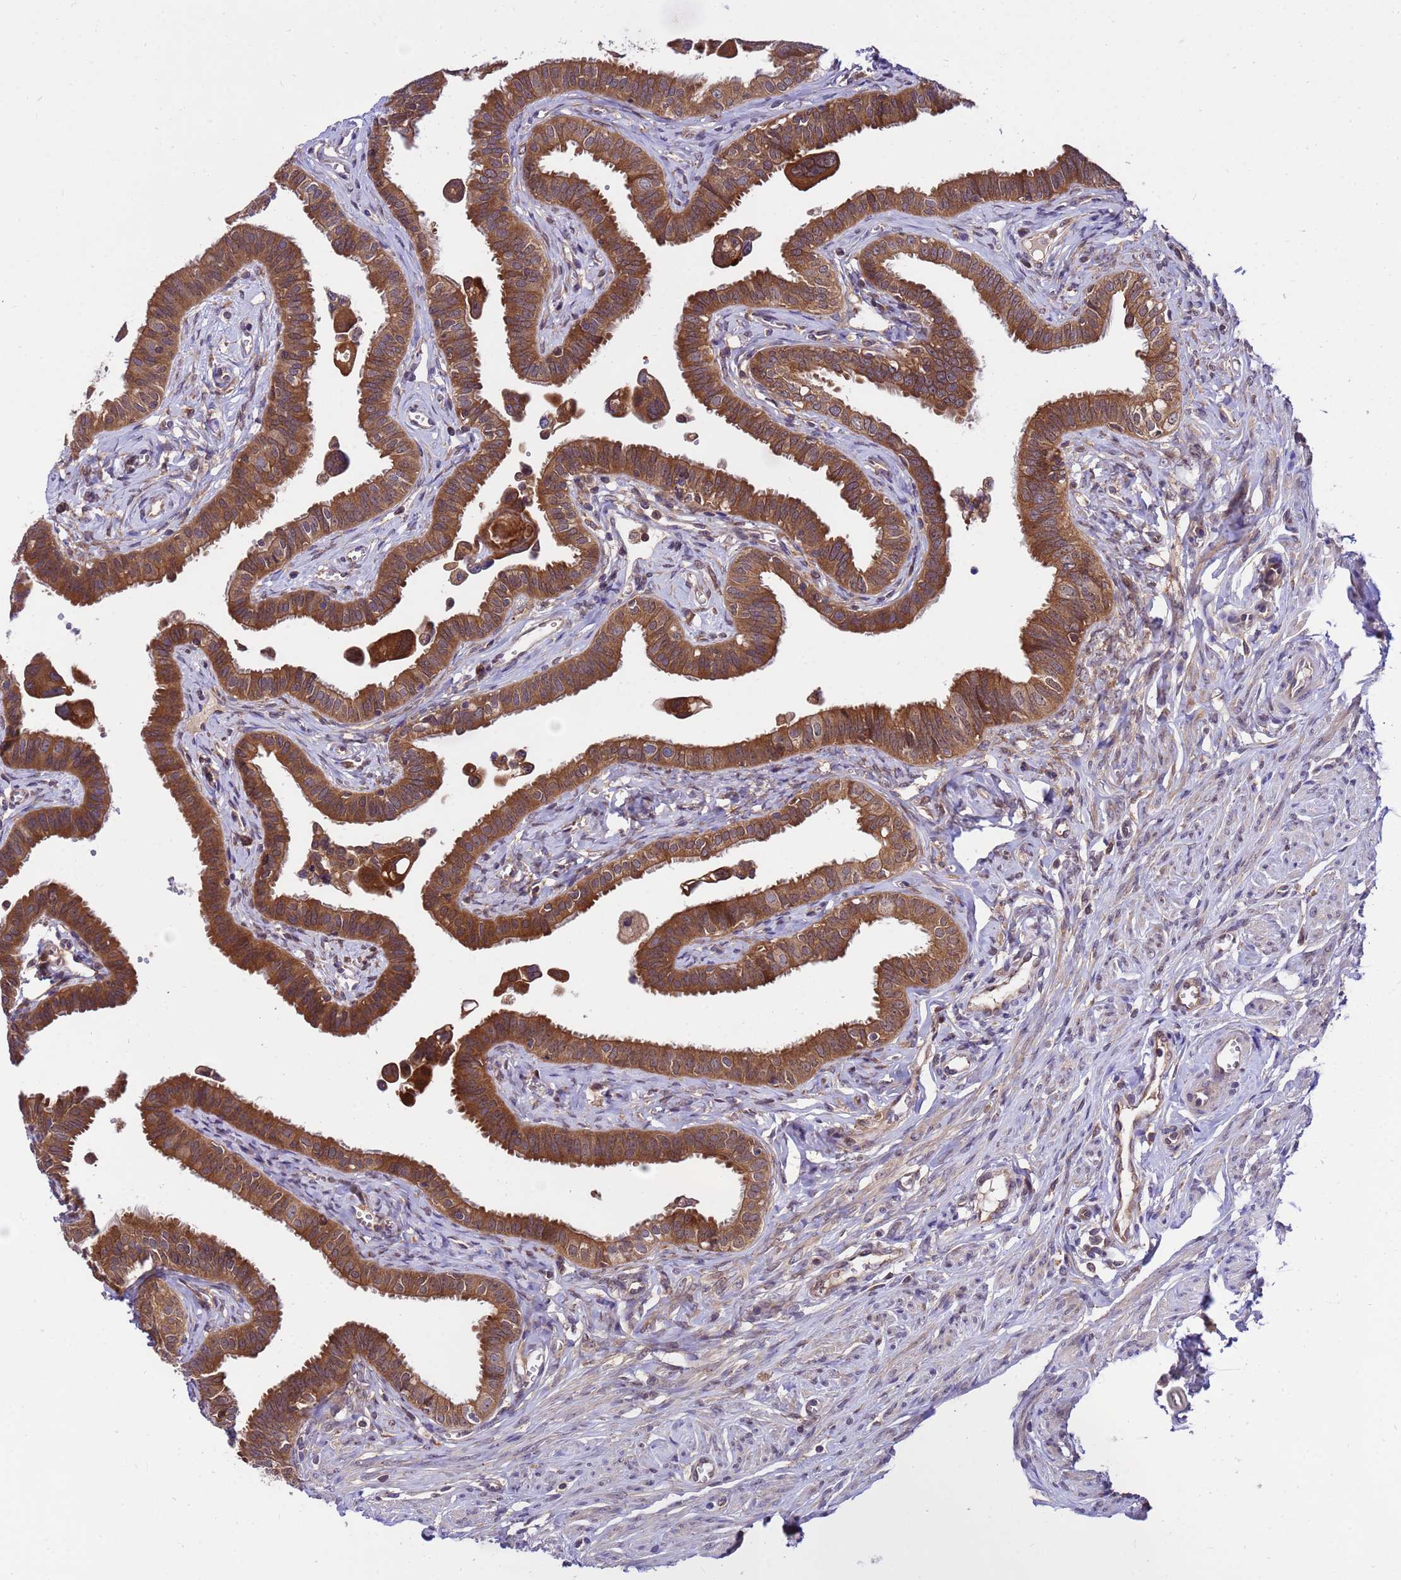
{"staining": {"intensity": "strong", "quantity": ">75%", "location": "cytoplasmic/membranous"}, "tissue": "fallopian tube", "cell_type": "Glandular cells", "image_type": "normal", "snomed": [{"axis": "morphology", "description": "Normal tissue, NOS"}, {"axis": "morphology", "description": "Carcinoma, NOS"}, {"axis": "topography", "description": "Fallopian tube"}, {"axis": "topography", "description": "Ovary"}], "caption": "Immunohistochemical staining of normal fallopian tube demonstrates strong cytoplasmic/membranous protein positivity in about >75% of glandular cells.", "gene": "GET3", "patient": {"sex": "female", "age": 59}}